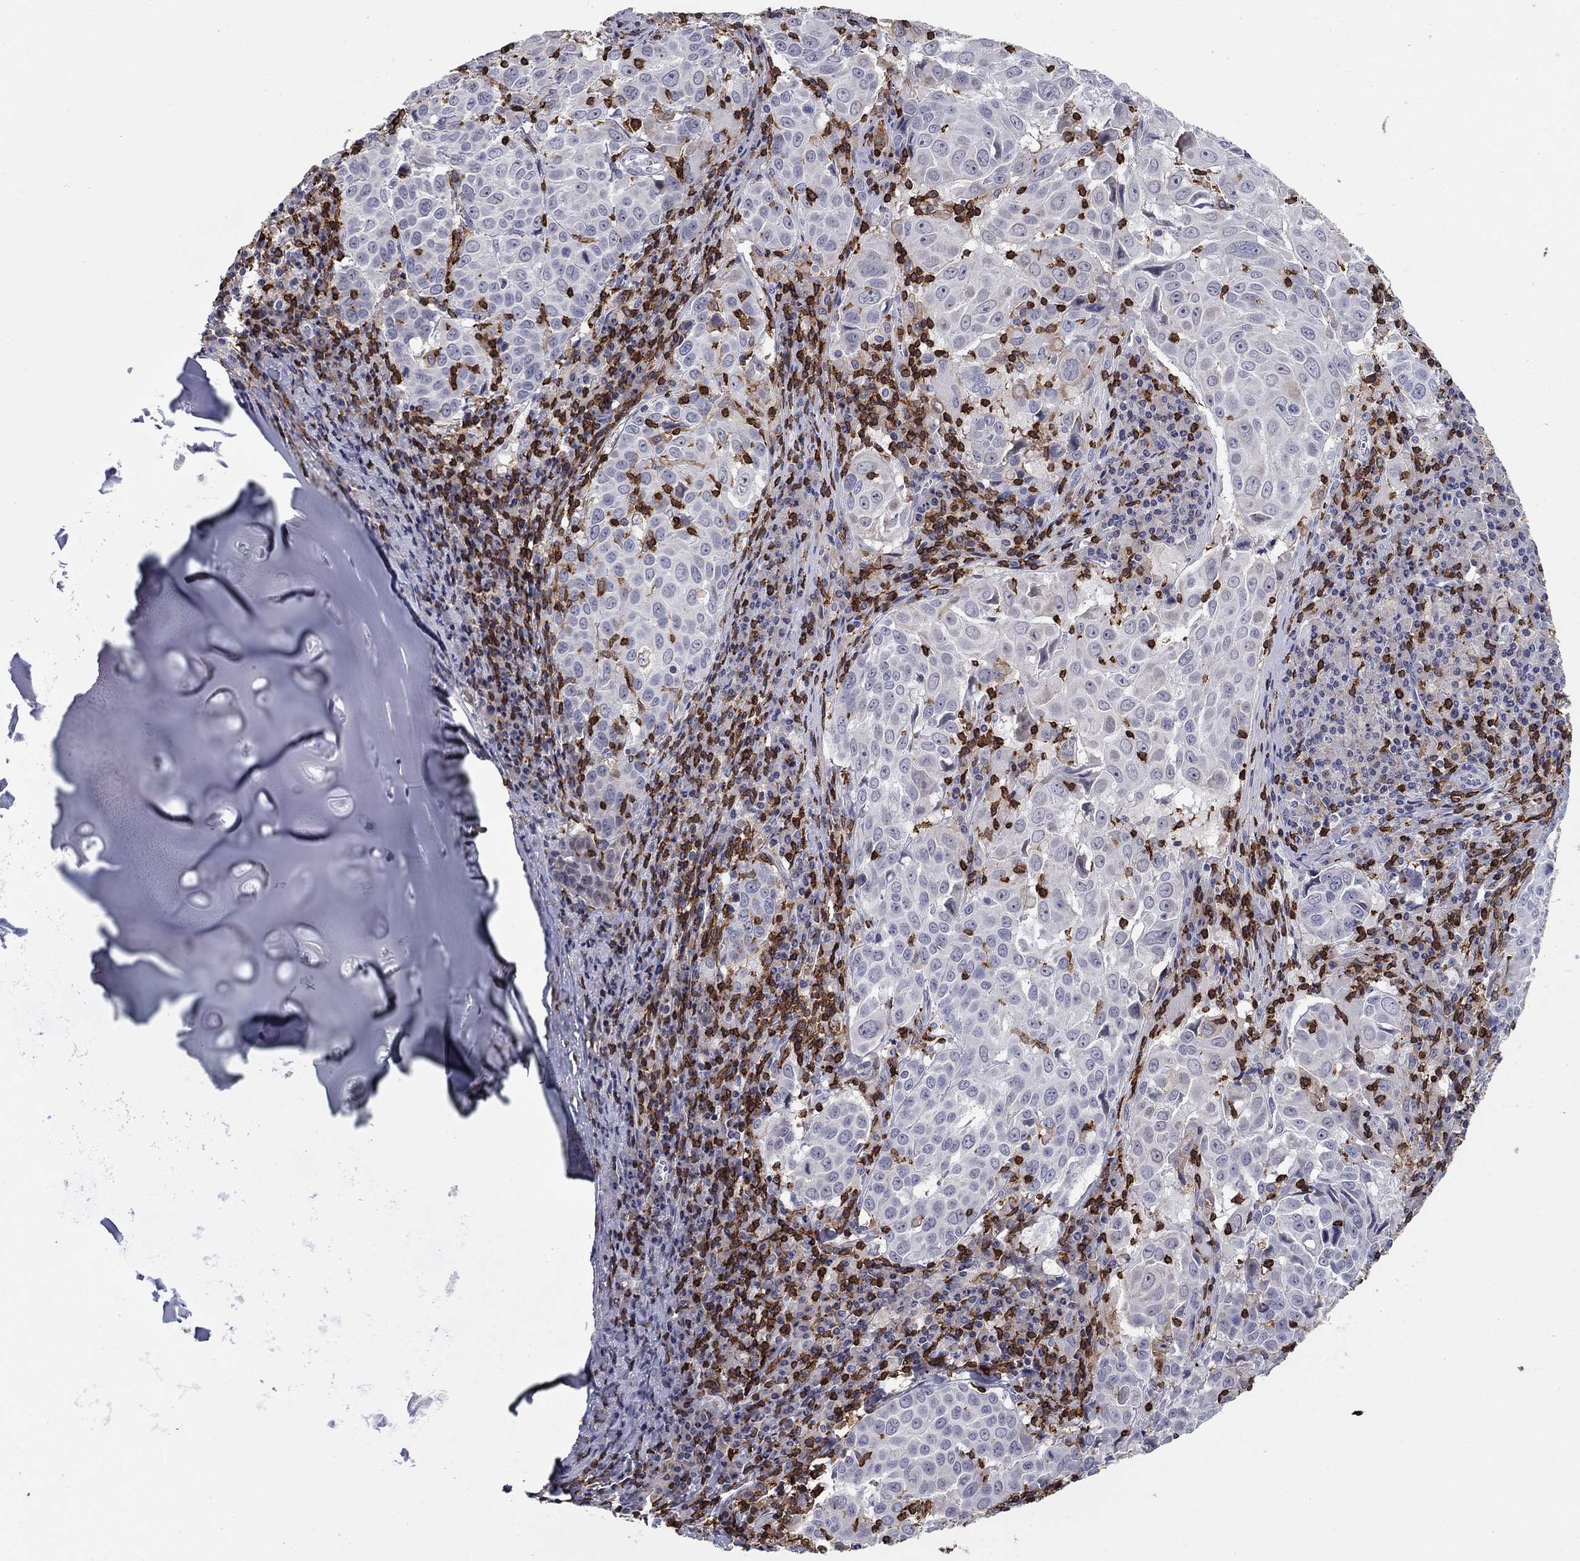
{"staining": {"intensity": "negative", "quantity": "none", "location": "none"}, "tissue": "lung cancer", "cell_type": "Tumor cells", "image_type": "cancer", "snomed": [{"axis": "morphology", "description": "Squamous cell carcinoma, NOS"}, {"axis": "topography", "description": "Lung"}], "caption": "Photomicrograph shows no protein staining in tumor cells of lung squamous cell carcinoma tissue.", "gene": "ARHGAP27", "patient": {"sex": "male", "age": 57}}